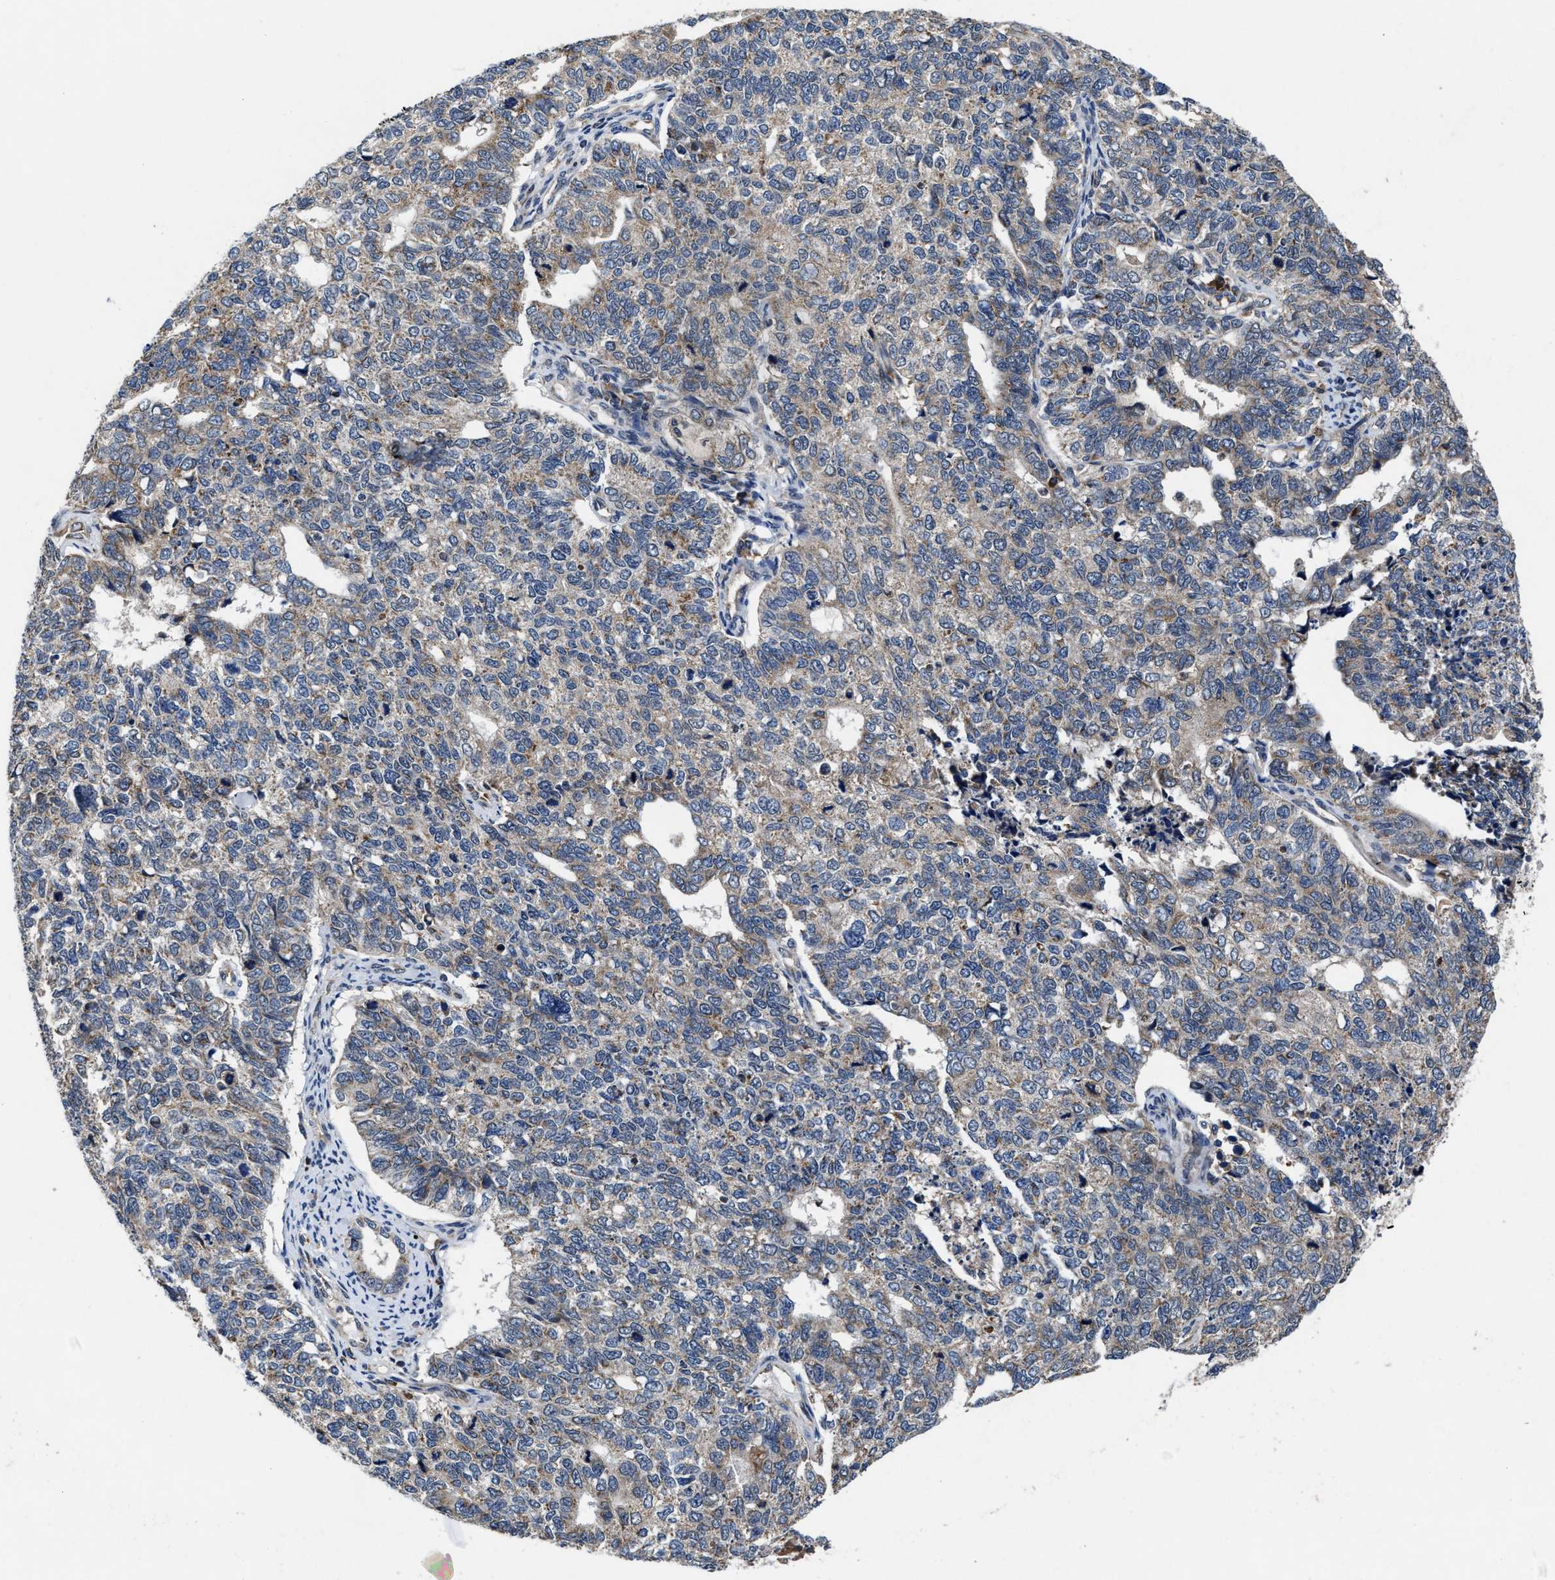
{"staining": {"intensity": "weak", "quantity": "25%-75%", "location": "cytoplasmic/membranous"}, "tissue": "cervical cancer", "cell_type": "Tumor cells", "image_type": "cancer", "snomed": [{"axis": "morphology", "description": "Squamous cell carcinoma, NOS"}, {"axis": "topography", "description": "Cervix"}], "caption": "This is an image of IHC staining of squamous cell carcinoma (cervical), which shows weak positivity in the cytoplasmic/membranous of tumor cells.", "gene": "TMEM53", "patient": {"sex": "female", "age": 63}}